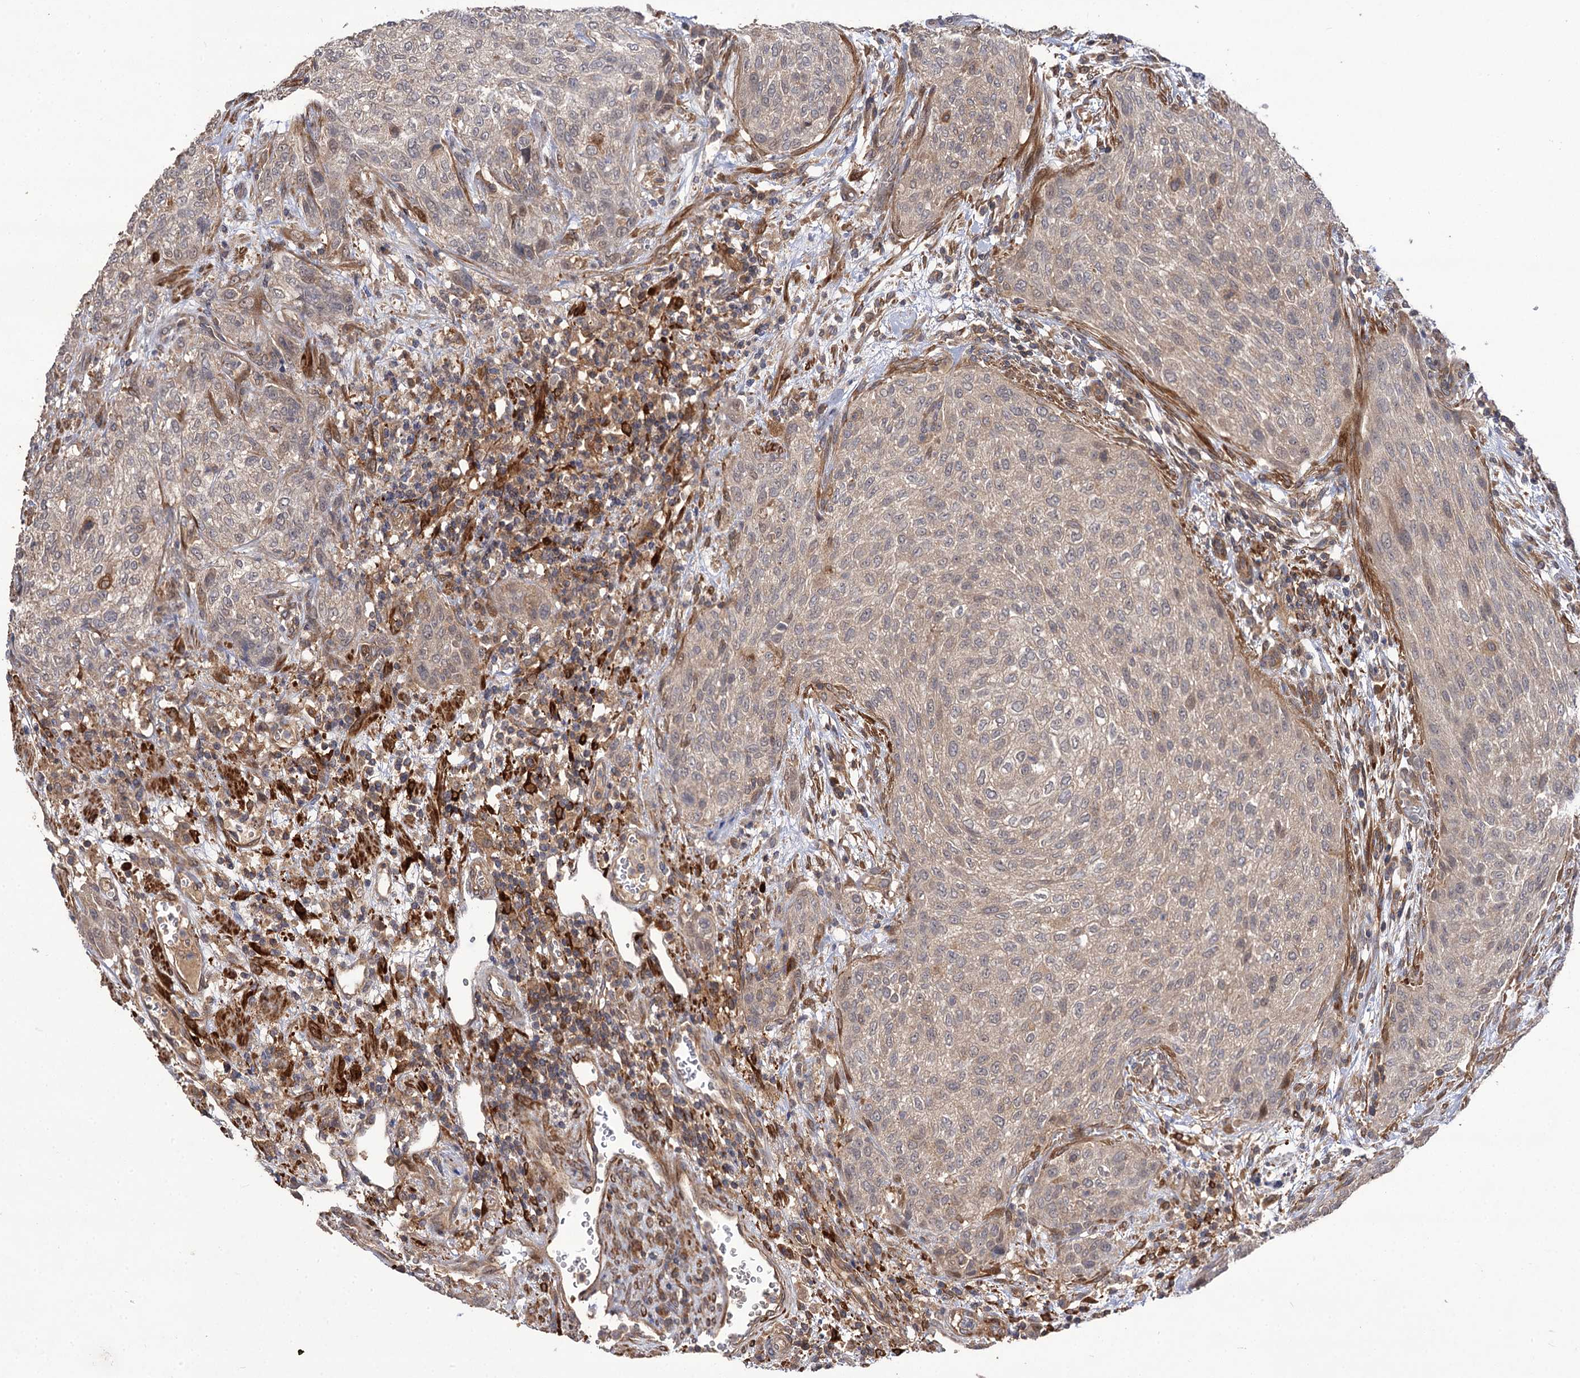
{"staining": {"intensity": "weak", "quantity": "25%-75%", "location": "cytoplasmic/membranous,nuclear"}, "tissue": "urothelial cancer", "cell_type": "Tumor cells", "image_type": "cancer", "snomed": [{"axis": "morphology", "description": "Urothelial carcinoma, High grade"}, {"axis": "topography", "description": "Urinary bladder"}], "caption": "A brown stain labels weak cytoplasmic/membranous and nuclear positivity of a protein in human high-grade urothelial carcinoma tumor cells.", "gene": "FBXW8", "patient": {"sex": "male", "age": 35}}